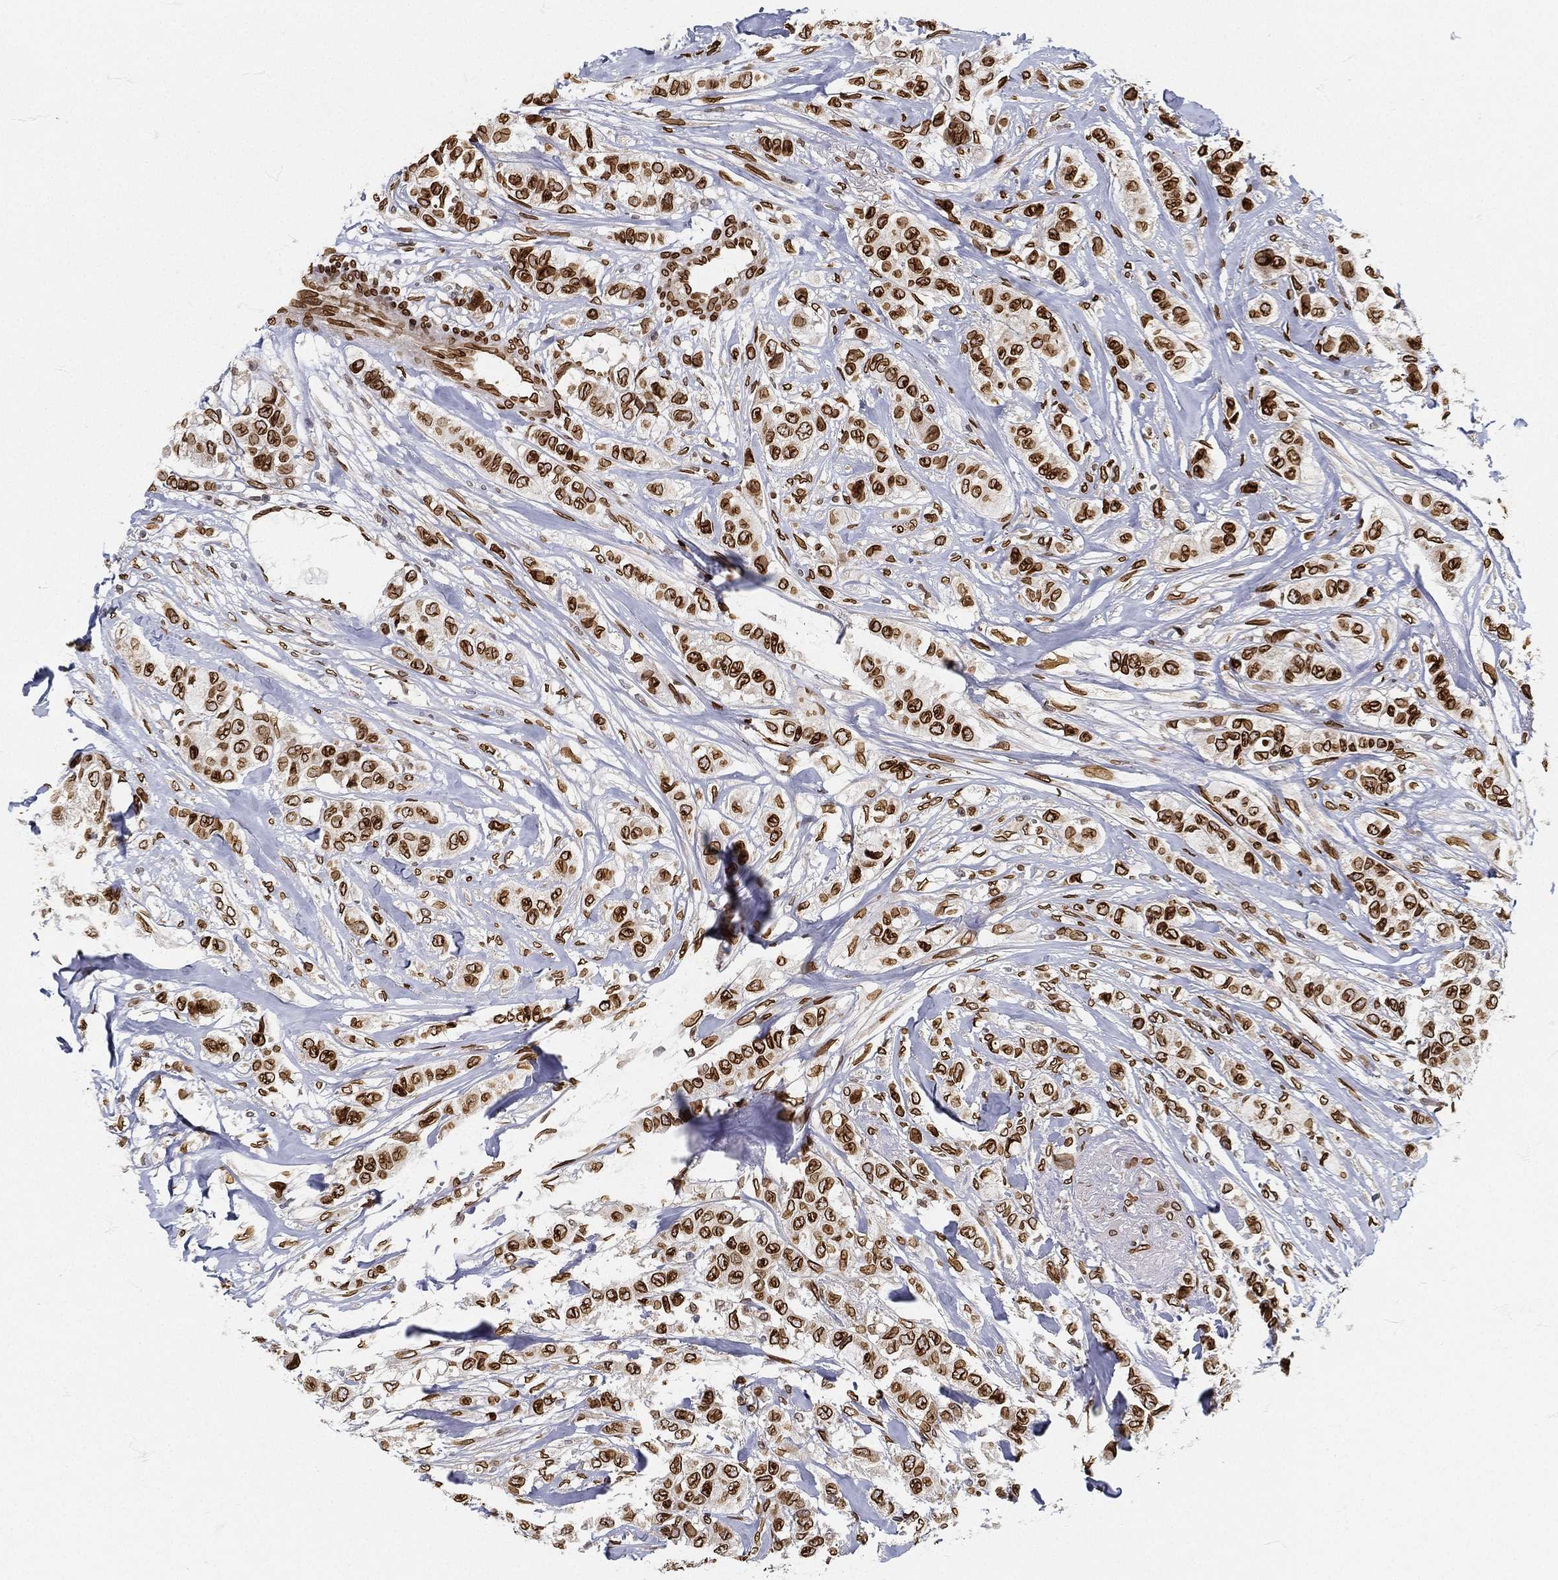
{"staining": {"intensity": "strong", "quantity": ">75%", "location": "cytoplasmic/membranous,nuclear"}, "tissue": "breast cancer", "cell_type": "Tumor cells", "image_type": "cancer", "snomed": [{"axis": "morphology", "description": "Duct carcinoma"}, {"axis": "topography", "description": "Breast"}], "caption": "Strong cytoplasmic/membranous and nuclear positivity is seen in approximately >75% of tumor cells in invasive ductal carcinoma (breast).", "gene": "PALB2", "patient": {"sex": "female", "age": 85}}